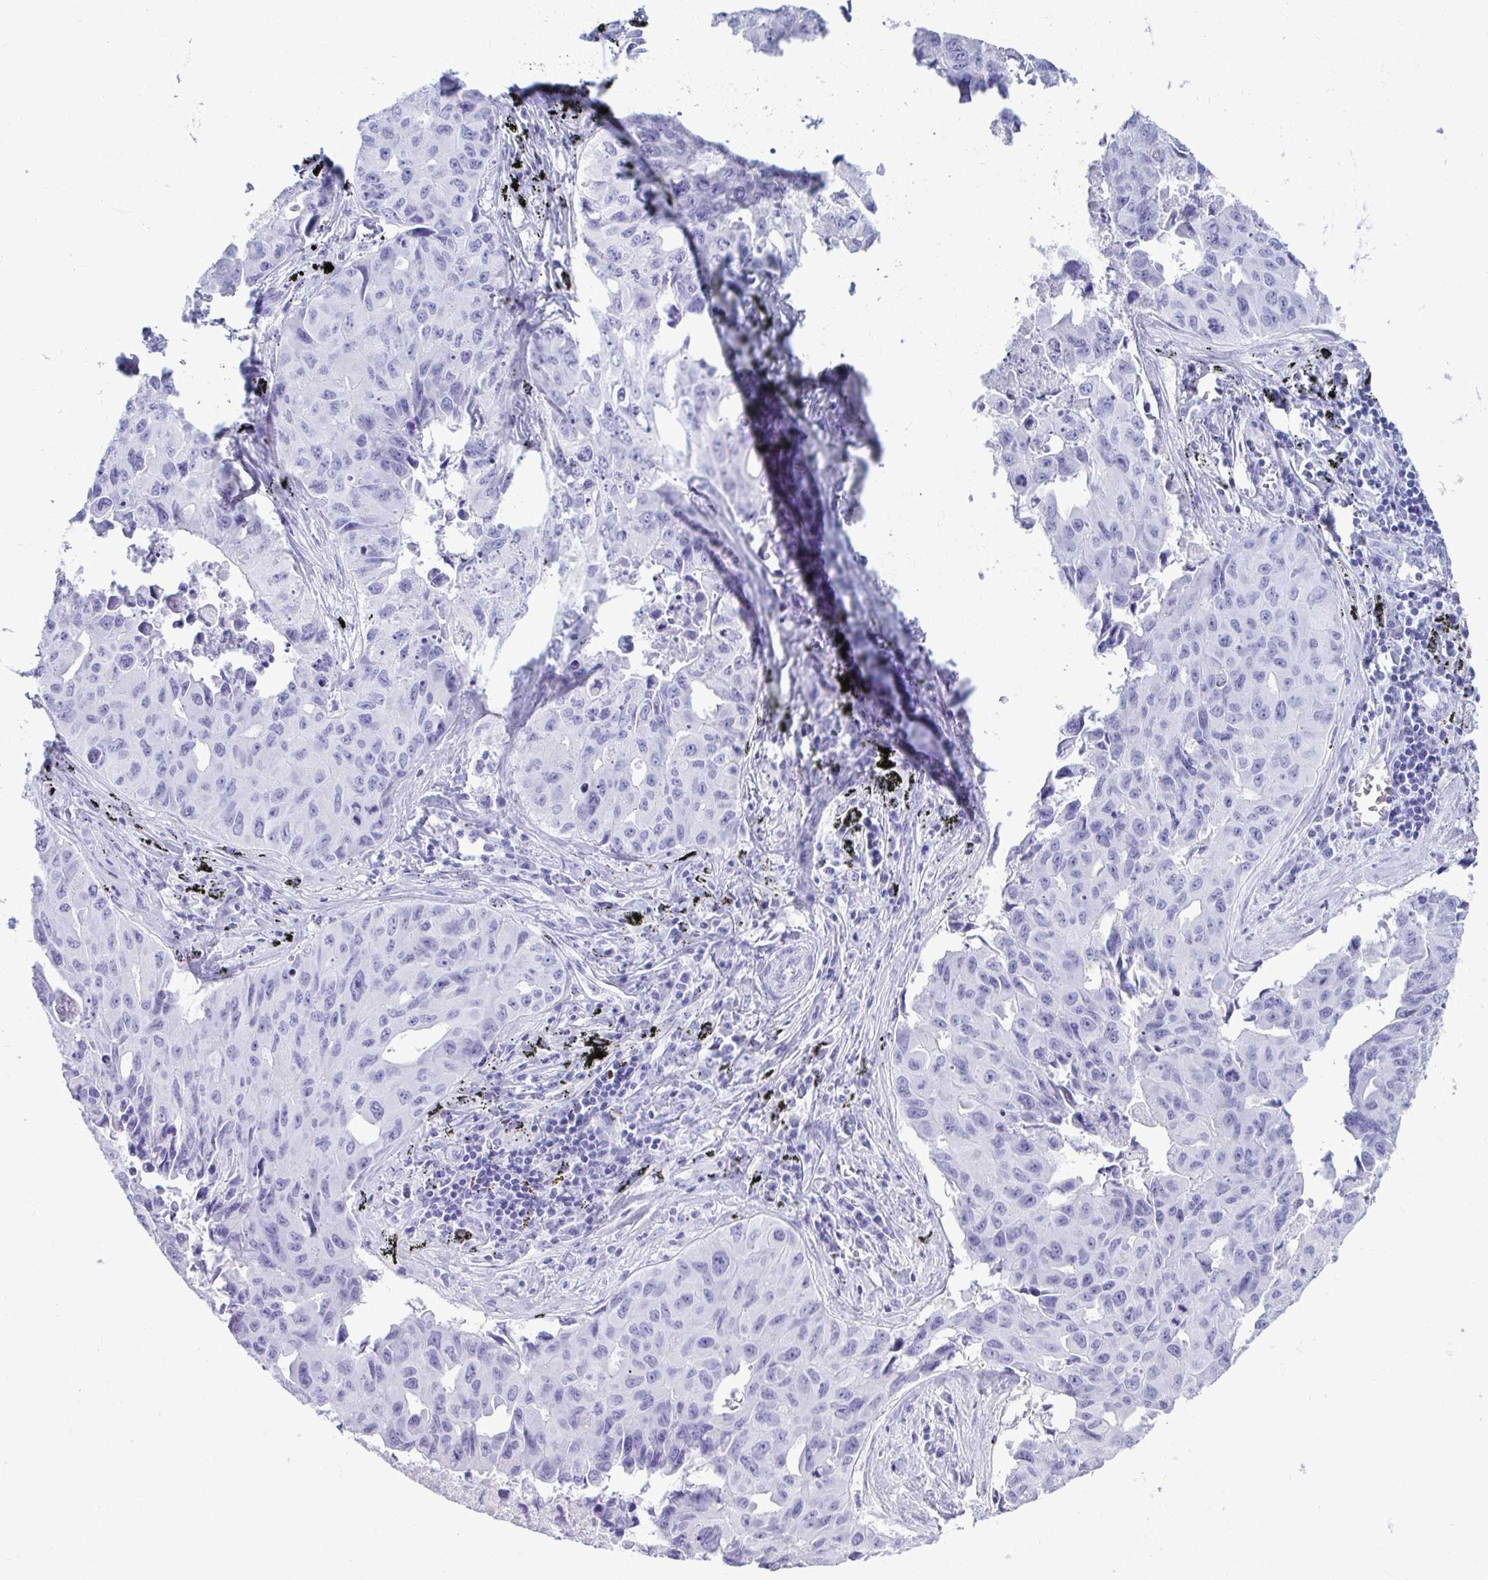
{"staining": {"intensity": "negative", "quantity": "none", "location": "none"}, "tissue": "lung cancer", "cell_type": "Tumor cells", "image_type": "cancer", "snomed": [{"axis": "morphology", "description": "Adenocarcinoma, NOS"}, {"axis": "topography", "description": "Lymph node"}, {"axis": "topography", "description": "Lung"}], "caption": "Photomicrograph shows no significant protein expression in tumor cells of lung cancer.", "gene": "ATP4B", "patient": {"sex": "male", "age": 64}}